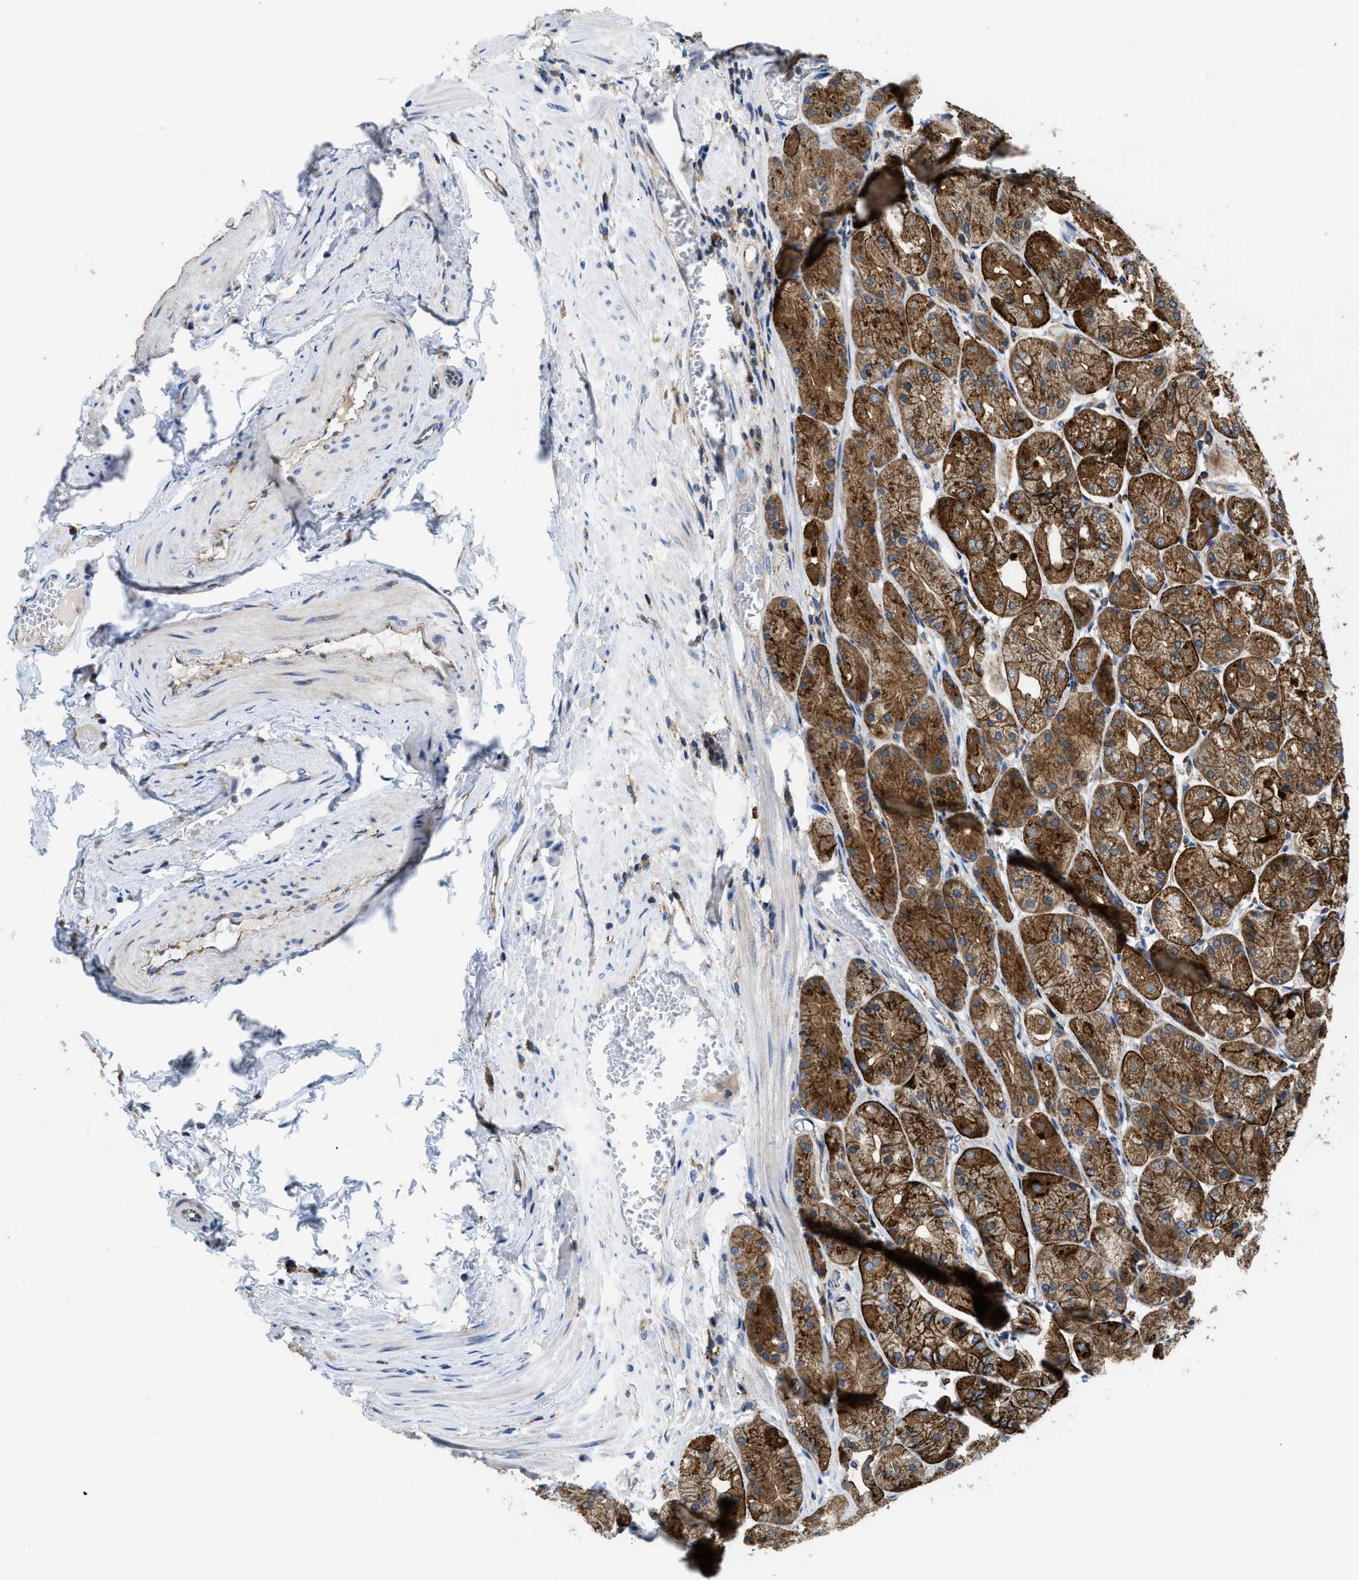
{"staining": {"intensity": "strong", "quantity": ">75%", "location": "cytoplasmic/membranous"}, "tissue": "stomach", "cell_type": "Glandular cells", "image_type": "normal", "snomed": [{"axis": "morphology", "description": "Normal tissue, NOS"}, {"axis": "topography", "description": "Stomach, upper"}], "caption": "Normal stomach reveals strong cytoplasmic/membranous positivity in about >75% of glandular cells.", "gene": "ENPP4", "patient": {"sex": "male", "age": 72}}